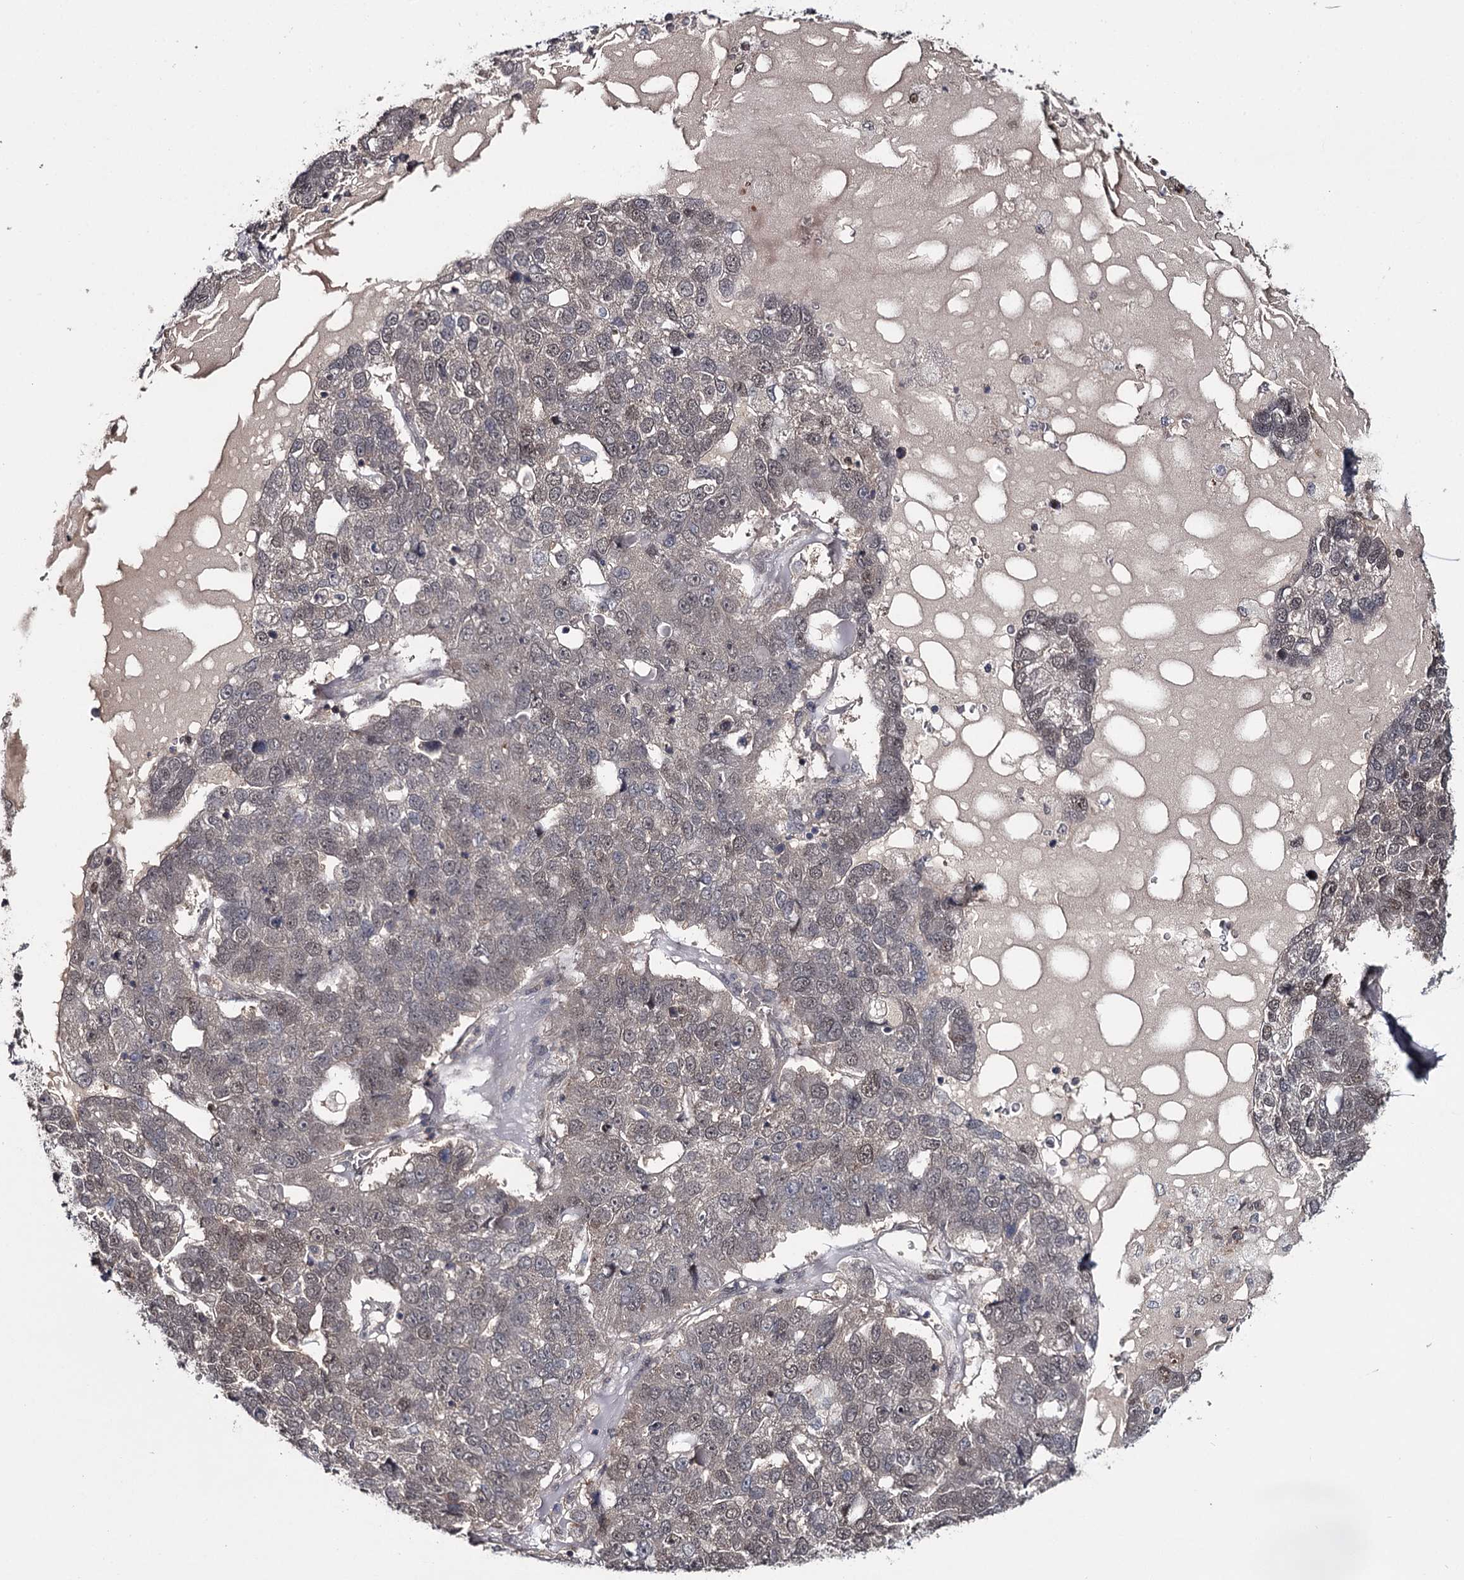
{"staining": {"intensity": "weak", "quantity": "<25%", "location": "nuclear"}, "tissue": "pancreatic cancer", "cell_type": "Tumor cells", "image_type": "cancer", "snomed": [{"axis": "morphology", "description": "Adenocarcinoma, NOS"}, {"axis": "topography", "description": "Pancreas"}], "caption": "A micrograph of adenocarcinoma (pancreatic) stained for a protein displays no brown staining in tumor cells. (DAB immunohistochemistry (IHC) with hematoxylin counter stain).", "gene": "GTSF1", "patient": {"sex": "female", "age": 61}}